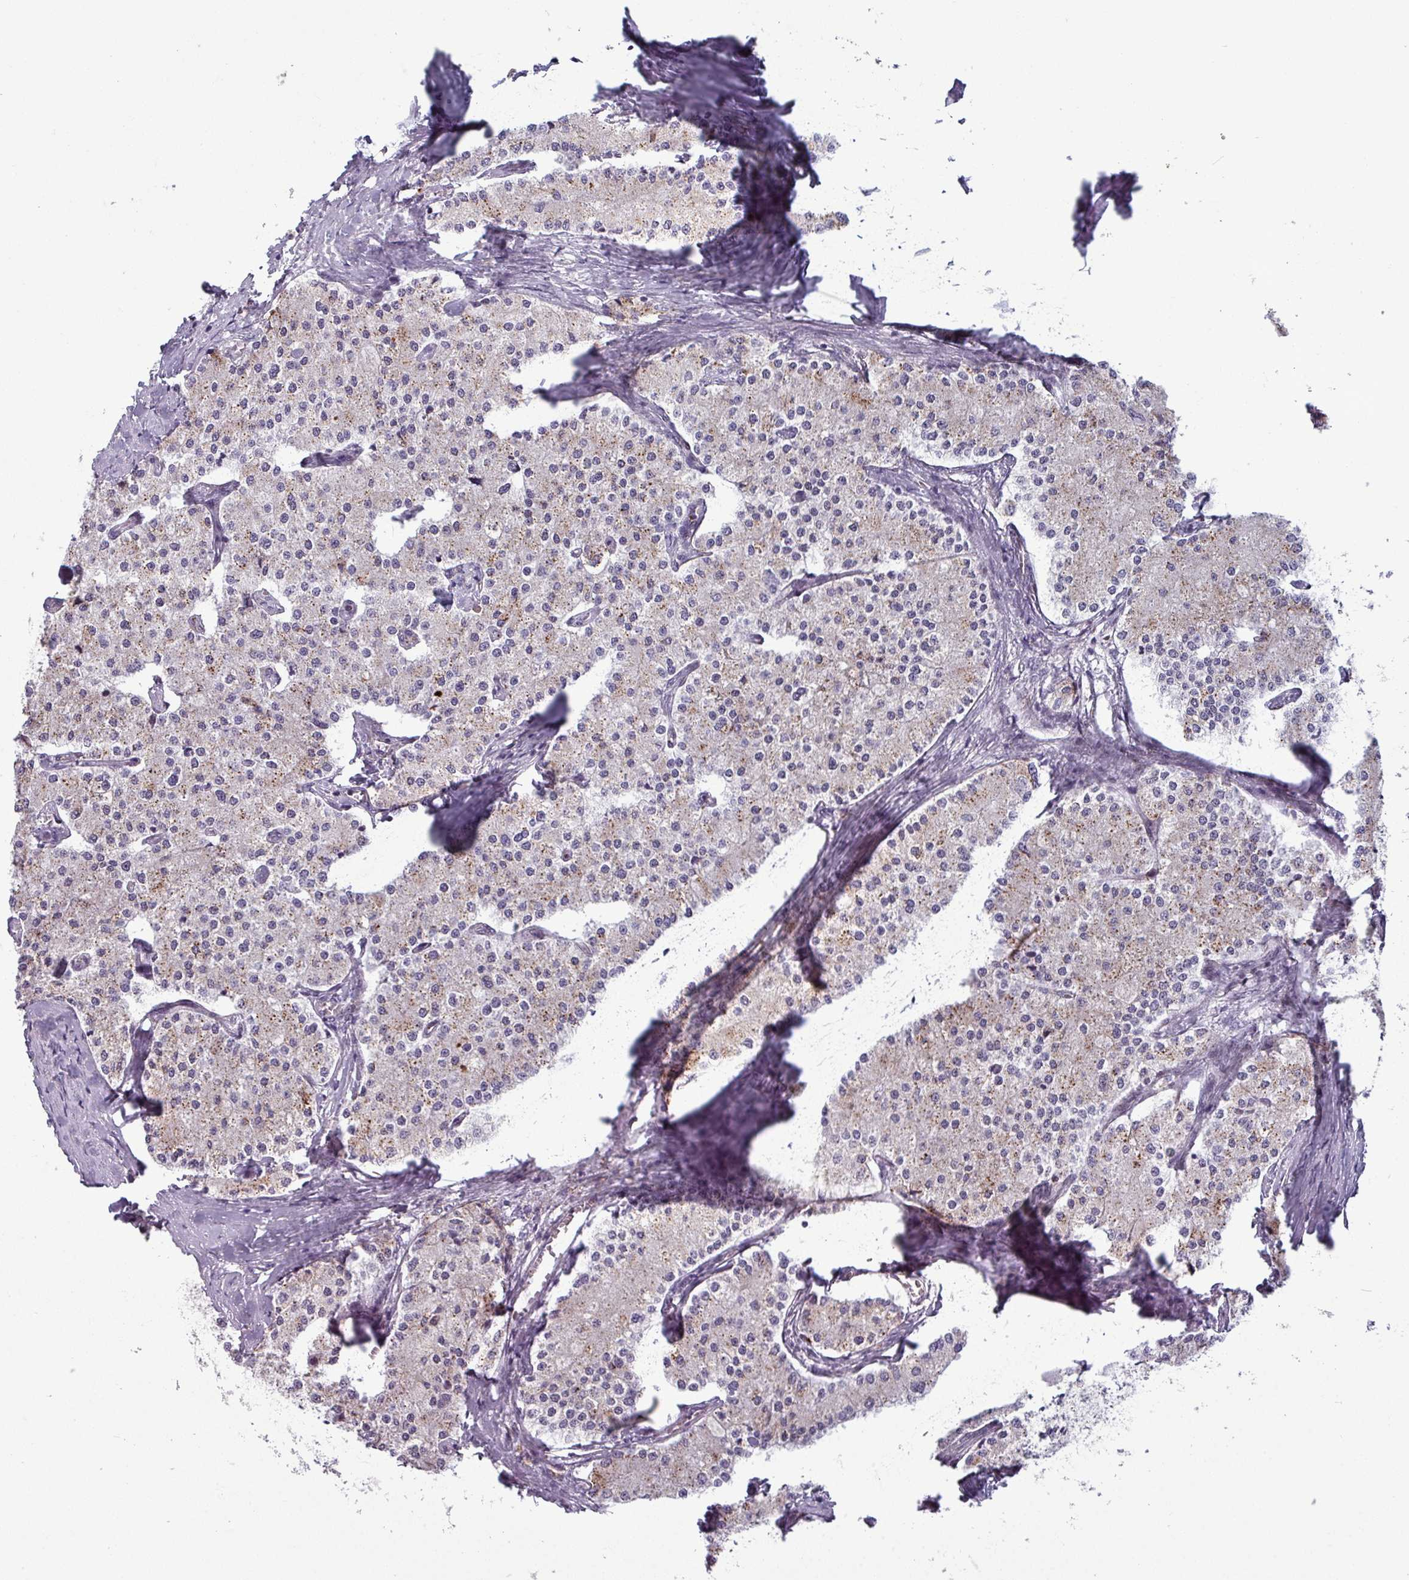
{"staining": {"intensity": "weak", "quantity": "<25%", "location": "cytoplasmic/membranous"}, "tissue": "carcinoid", "cell_type": "Tumor cells", "image_type": "cancer", "snomed": [{"axis": "morphology", "description": "Carcinoid, malignant, NOS"}, {"axis": "topography", "description": "Colon"}], "caption": "This is an IHC photomicrograph of carcinoid. There is no staining in tumor cells.", "gene": "TMEFF1", "patient": {"sex": "female", "age": 52}}